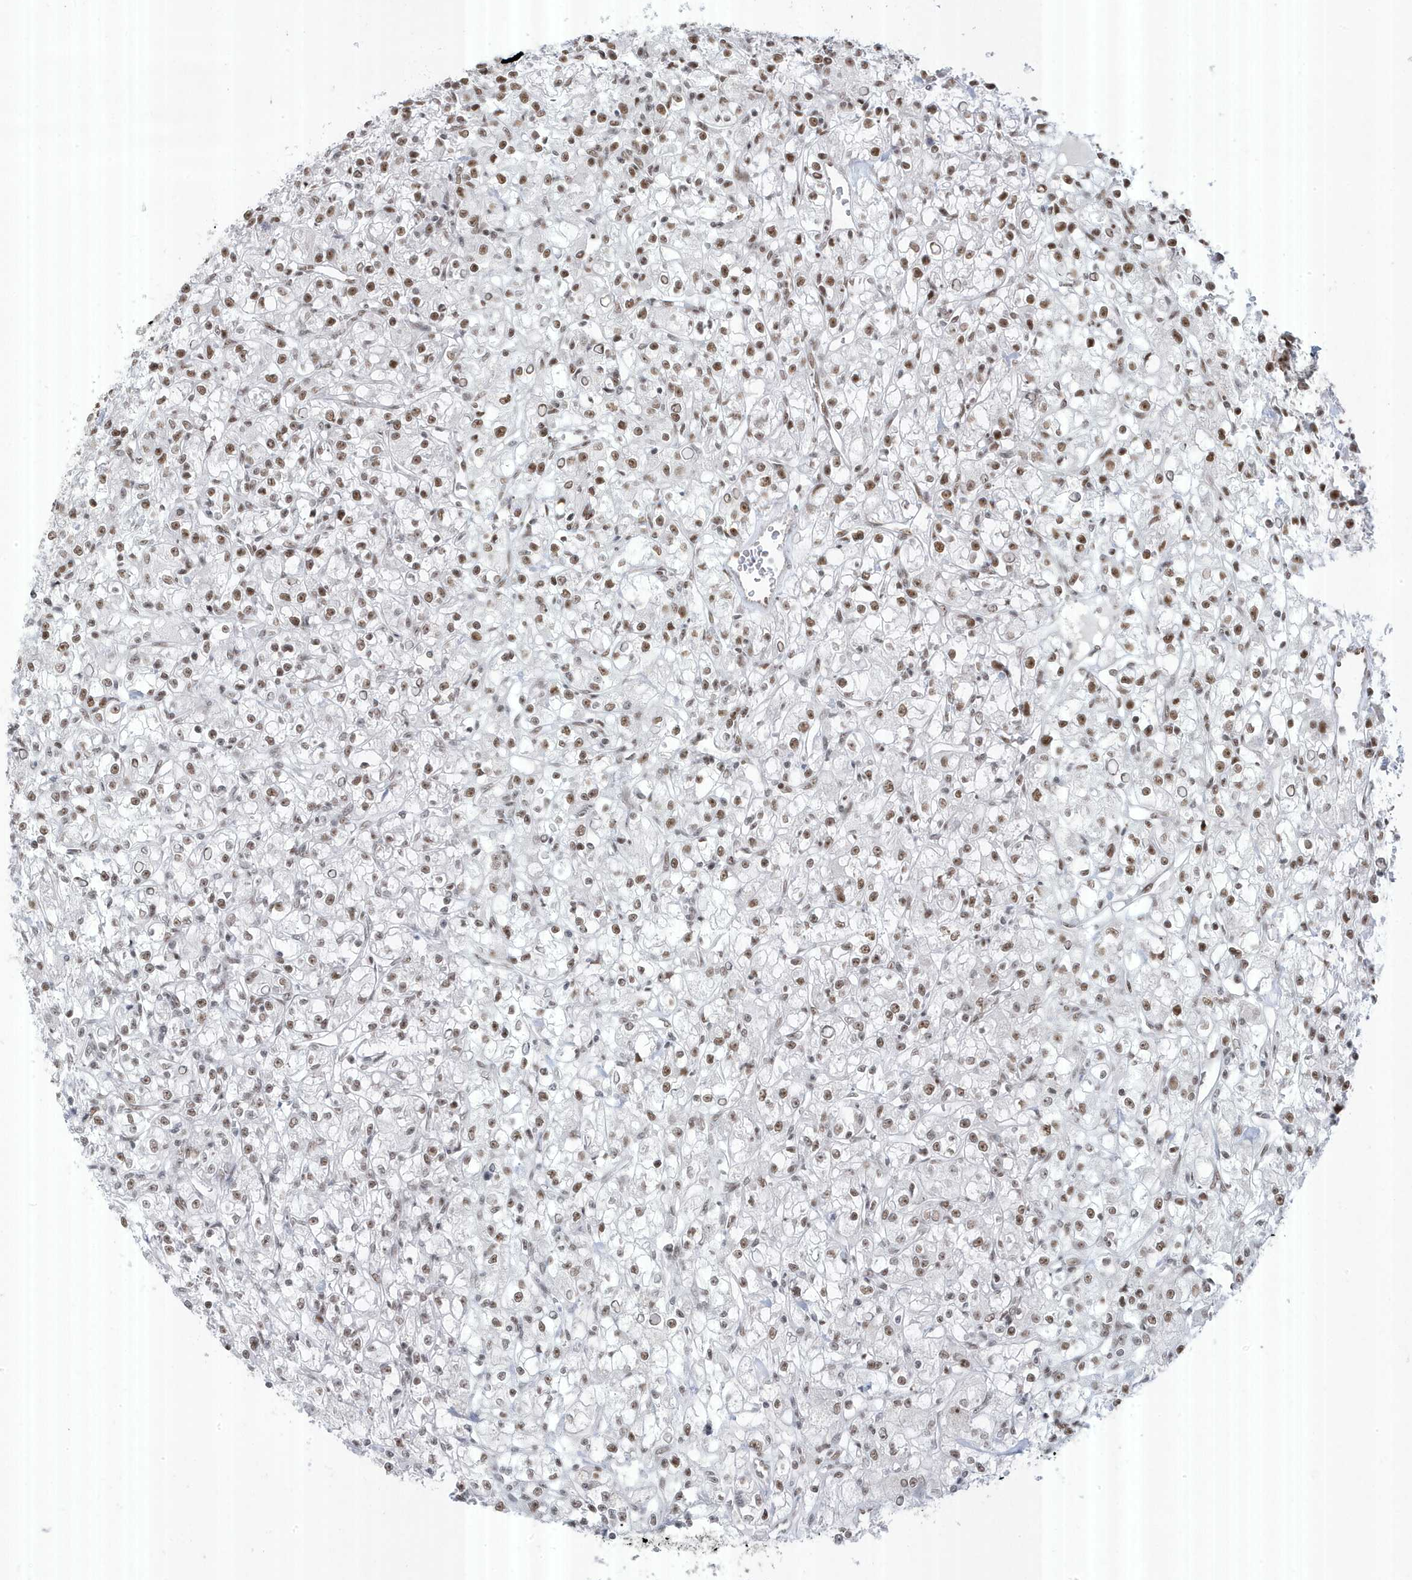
{"staining": {"intensity": "moderate", "quantity": "25%-75%", "location": "nuclear"}, "tissue": "renal cancer", "cell_type": "Tumor cells", "image_type": "cancer", "snomed": [{"axis": "morphology", "description": "Adenocarcinoma, NOS"}, {"axis": "topography", "description": "Kidney"}], "caption": "Renal cancer (adenocarcinoma) tissue reveals moderate nuclear staining in approximately 25%-75% of tumor cells, visualized by immunohistochemistry. (DAB IHC, brown staining for protein, blue staining for nuclei).", "gene": "MTREX", "patient": {"sex": "female", "age": 59}}